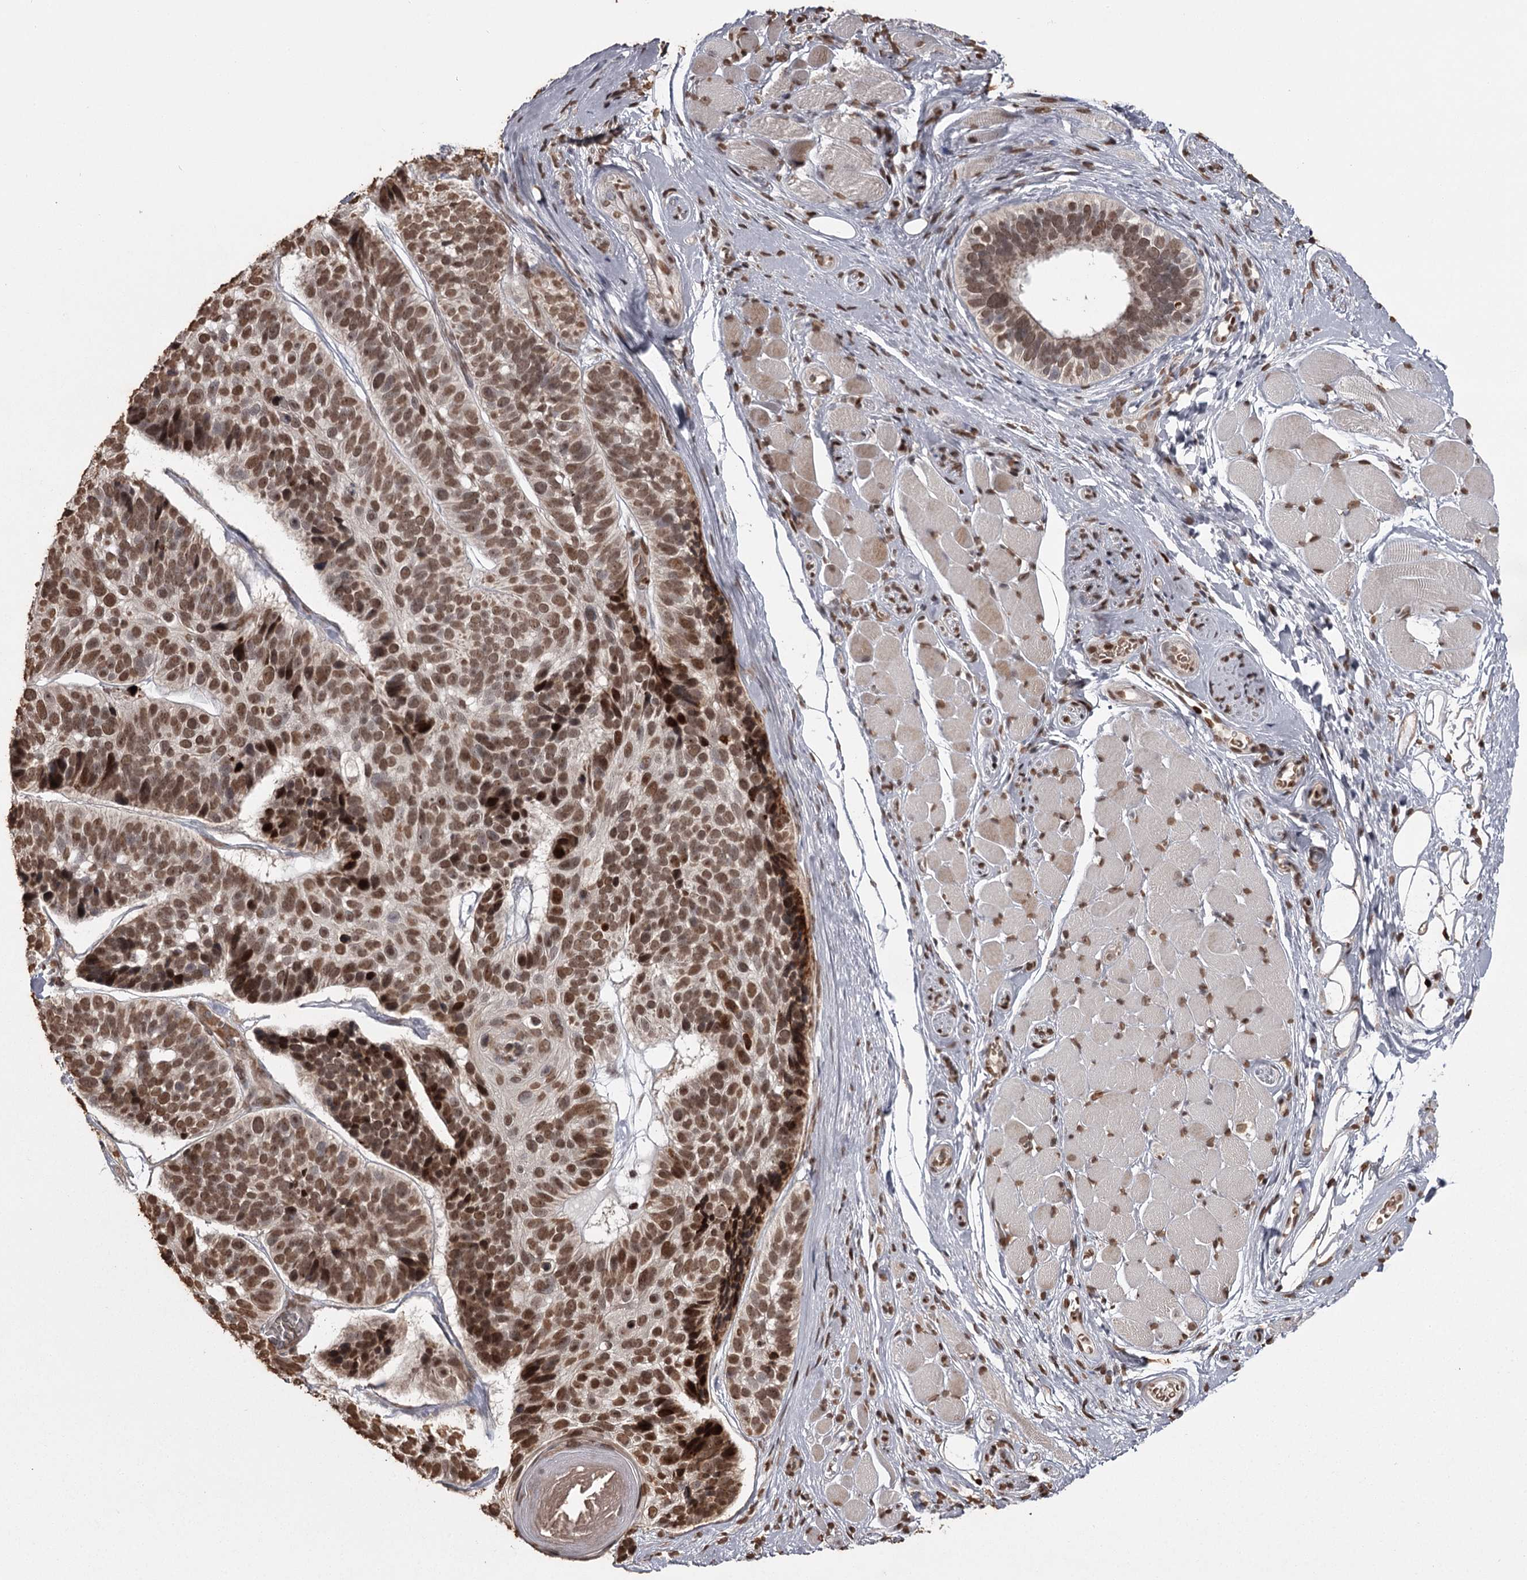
{"staining": {"intensity": "moderate", "quantity": ">75%", "location": "nuclear"}, "tissue": "skin cancer", "cell_type": "Tumor cells", "image_type": "cancer", "snomed": [{"axis": "morphology", "description": "Basal cell carcinoma"}, {"axis": "topography", "description": "Skin"}], "caption": "Immunohistochemistry (IHC) micrograph of neoplastic tissue: human skin cancer (basal cell carcinoma) stained using immunohistochemistry (IHC) shows medium levels of moderate protein expression localized specifically in the nuclear of tumor cells, appearing as a nuclear brown color.", "gene": "THYN1", "patient": {"sex": "male", "age": 62}}